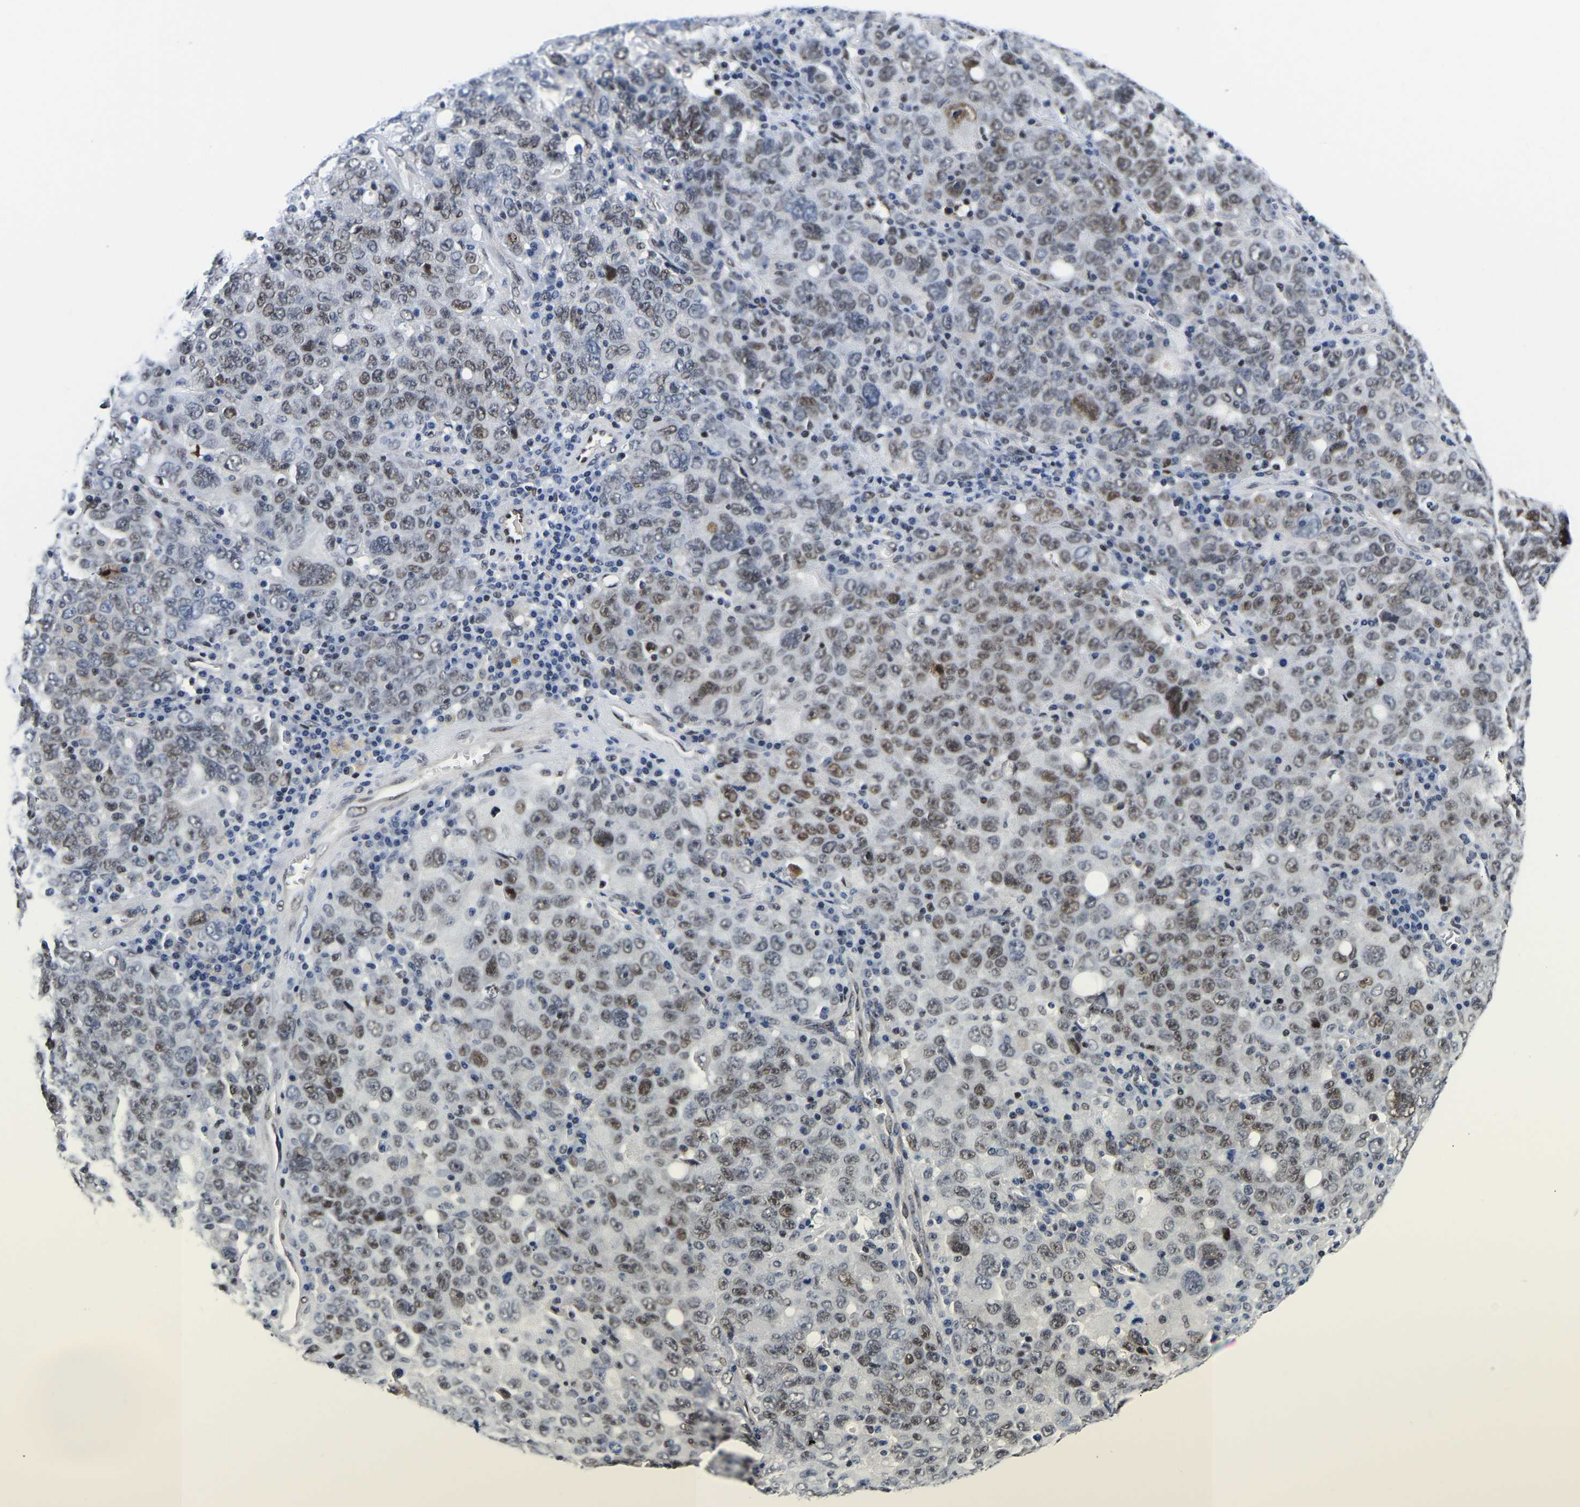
{"staining": {"intensity": "weak", "quantity": ">75%", "location": "nuclear"}, "tissue": "ovarian cancer", "cell_type": "Tumor cells", "image_type": "cancer", "snomed": [{"axis": "morphology", "description": "Carcinoma, endometroid"}, {"axis": "topography", "description": "Ovary"}], "caption": "Protein analysis of ovarian endometroid carcinoma tissue reveals weak nuclear staining in approximately >75% of tumor cells.", "gene": "PTRHD1", "patient": {"sex": "female", "age": 62}}